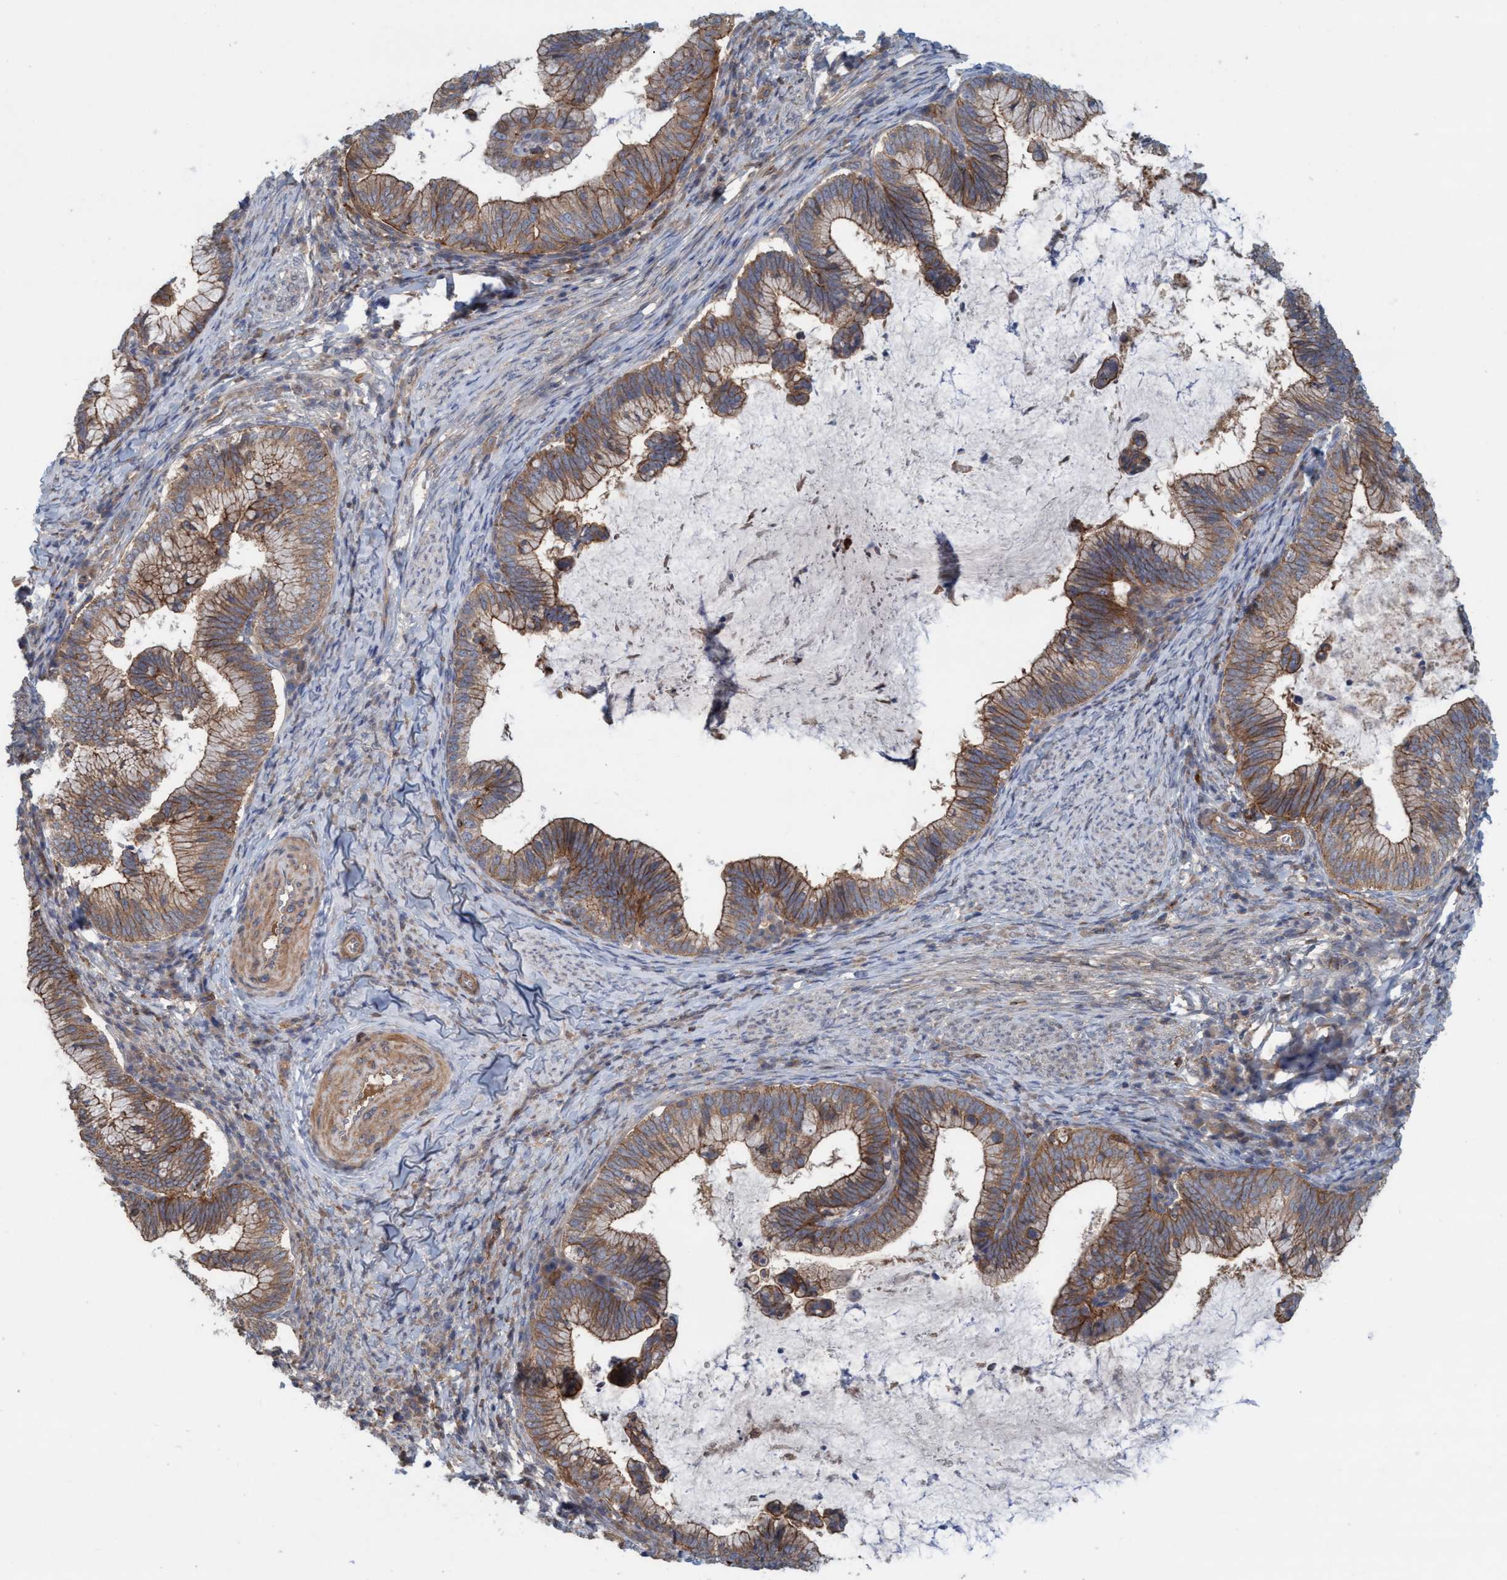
{"staining": {"intensity": "strong", "quantity": ">75%", "location": "cytoplasmic/membranous"}, "tissue": "cervical cancer", "cell_type": "Tumor cells", "image_type": "cancer", "snomed": [{"axis": "morphology", "description": "Adenocarcinoma, NOS"}, {"axis": "topography", "description": "Cervix"}], "caption": "Tumor cells exhibit strong cytoplasmic/membranous staining in about >75% of cells in cervical cancer (adenocarcinoma). Nuclei are stained in blue.", "gene": "SPECC1", "patient": {"sex": "female", "age": 36}}